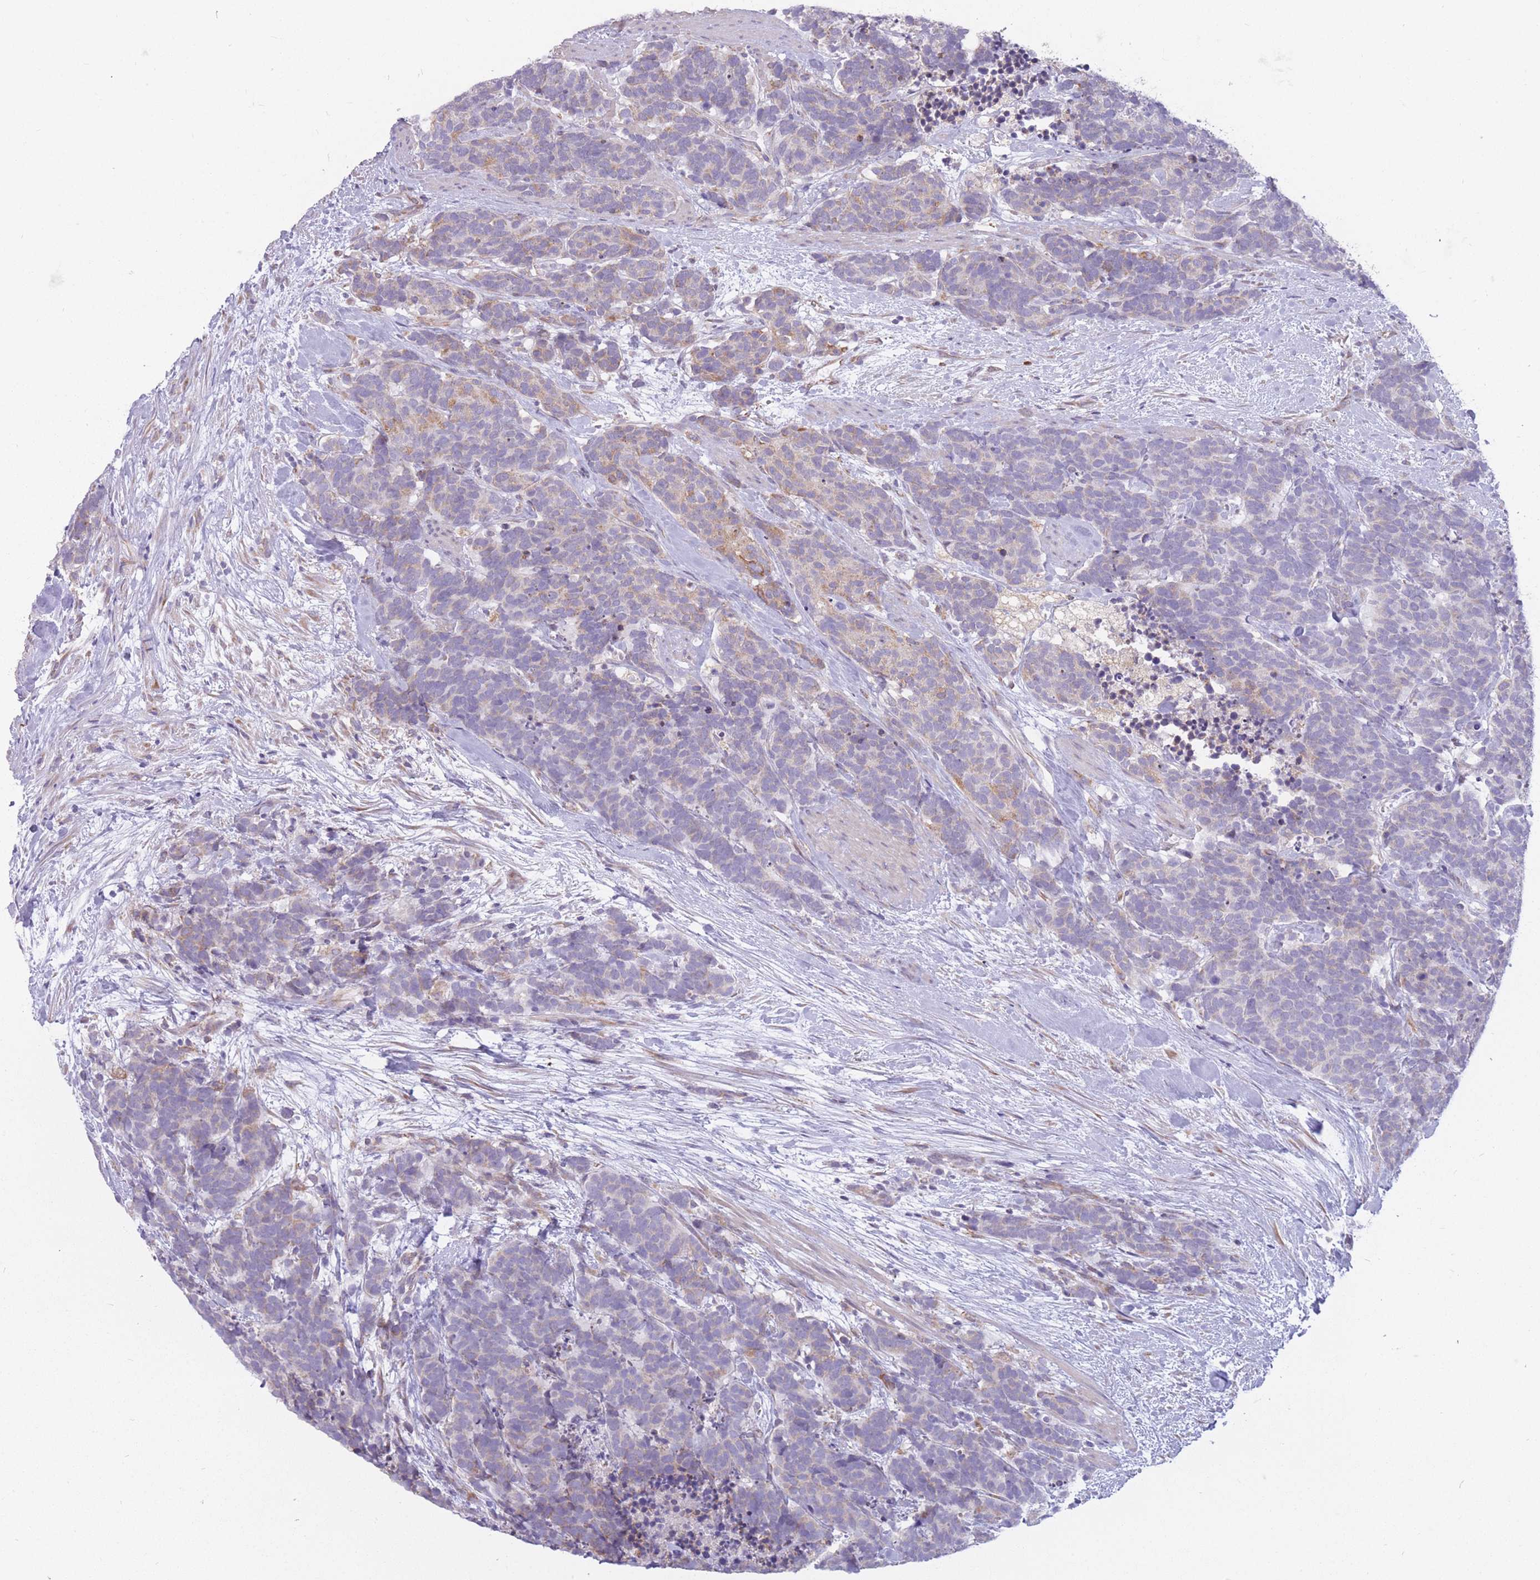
{"staining": {"intensity": "moderate", "quantity": "<25%", "location": "cytoplasmic/membranous"}, "tissue": "carcinoid", "cell_type": "Tumor cells", "image_type": "cancer", "snomed": [{"axis": "morphology", "description": "Carcinoma, NOS"}, {"axis": "morphology", "description": "Carcinoid, malignant, NOS"}, {"axis": "topography", "description": "Prostate"}], "caption": "Carcinoma was stained to show a protein in brown. There is low levels of moderate cytoplasmic/membranous expression in approximately <25% of tumor cells.", "gene": "TRAPPC5", "patient": {"sex": "male", "age": 57}}